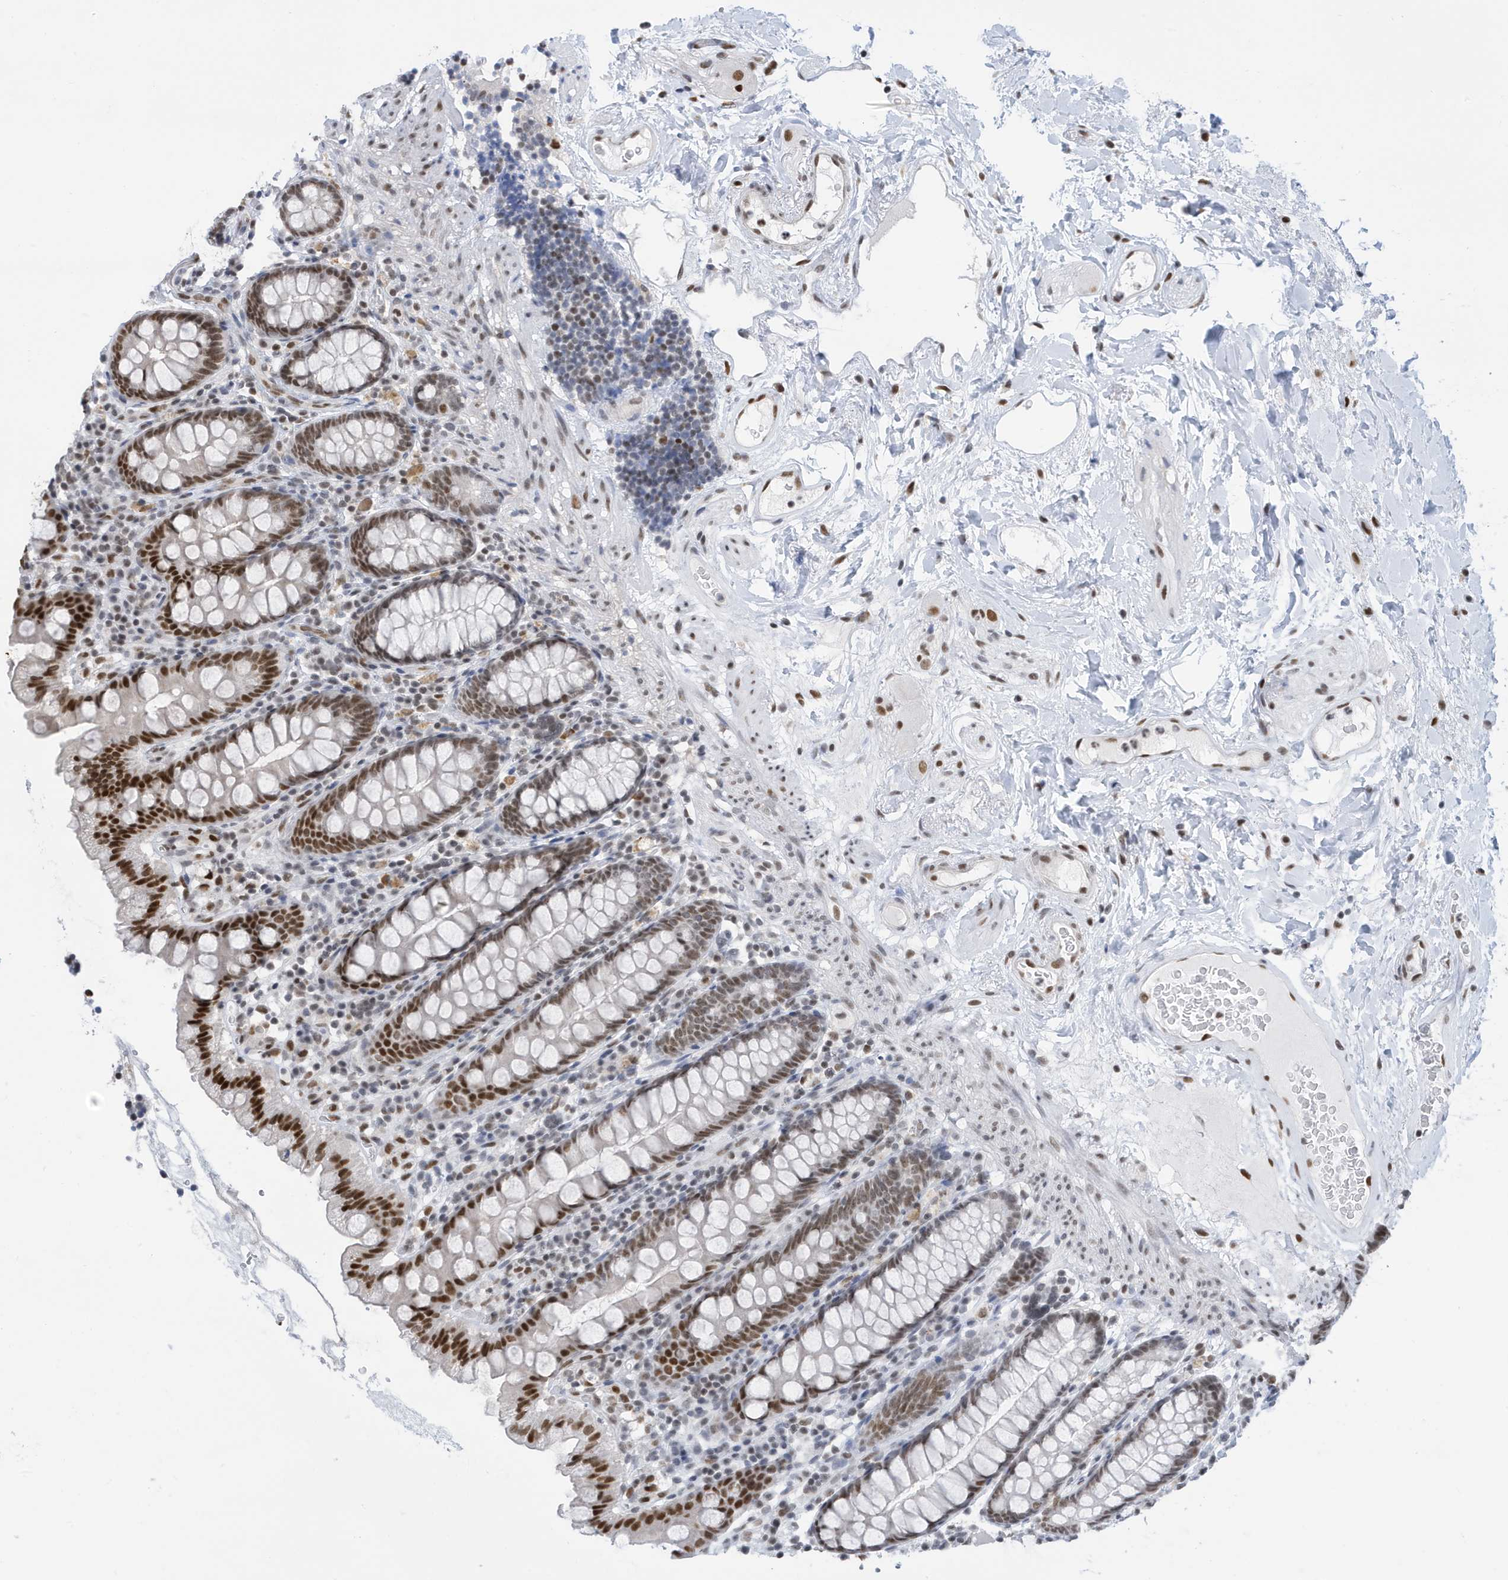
{"staining": {"intensity": "strong", "quantity": ">75%", "location": "nuclear"}, "tissue": "colon", "cell_type": "Endothelial cells", "image_type": "normal", "snomed": [{"axis": "morphology", "description": "Normal tissue, NOS"}, {"axis": "topography", "description": "Colon"}], "caption": "Immunohistochemistry (IHC) staining of normal colon, which displays high levels of strong nuclear positivity in approximately >75% of endothelial cells indicating strong nuclear protein expression. The staining was performed using DAB (brown) for protein detection and nuclei were counterstained in hematoxylin (blue).", "gene": "PCYT1A", "patient": {"sex": "female", "age": 79}}